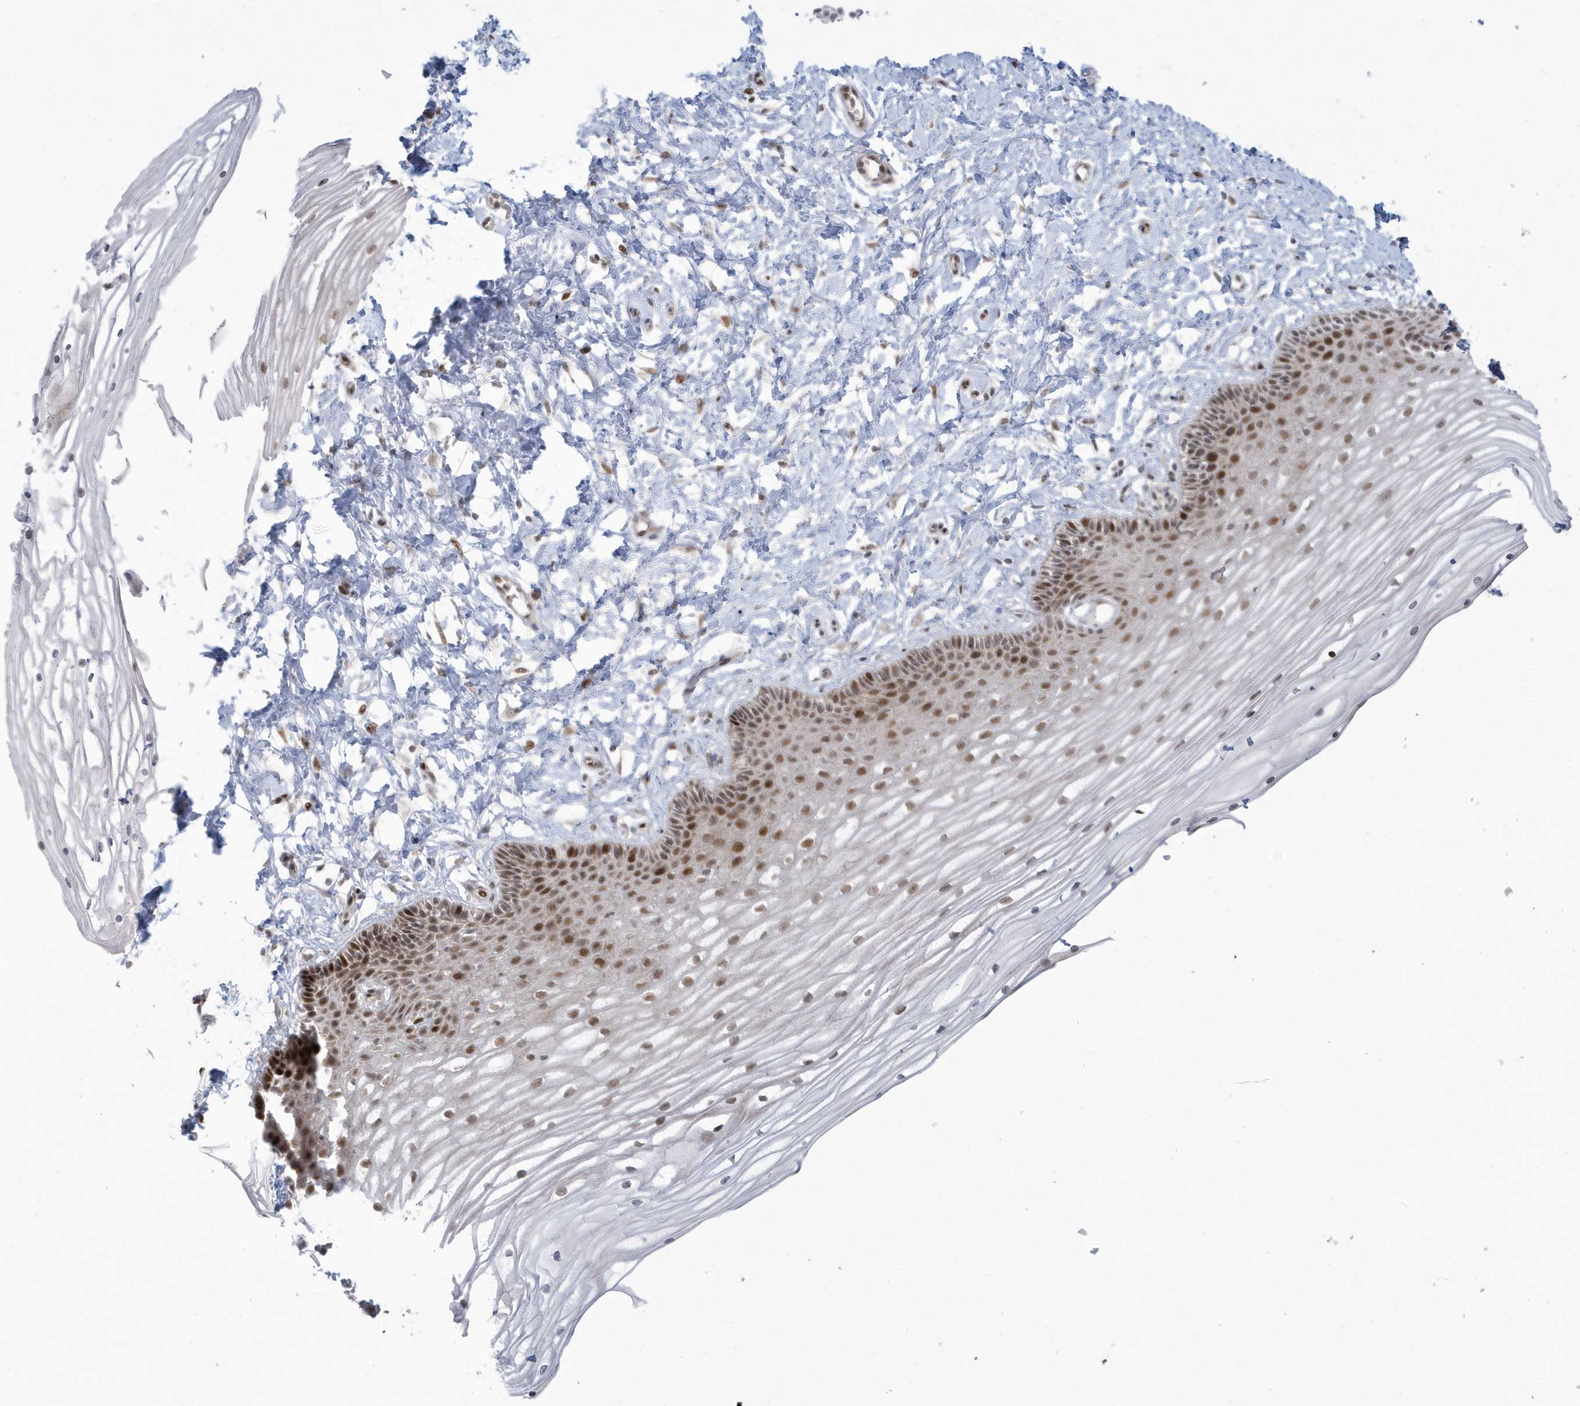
{"staining": {"intensity": "strong", "quantity": ">75%", "location": "nuclear"}, "tissue": "vagina", "cell_type": "Squamous epithelial cells", "image_type": "normal", "snomed": [{"axis": "morphology", "description": "Normal tissue, NOS"}, {"axis": "topography", "description": "Vagina"}, {"axis": "topography", "description": "Cervix"}], "caption": "Protein staining of normal vagina exhibits strong nuclear staining in about >75% of squamous epithelial cells.", "gene": "C1orf52", "patient": {"sex": "female", "age": 40}}